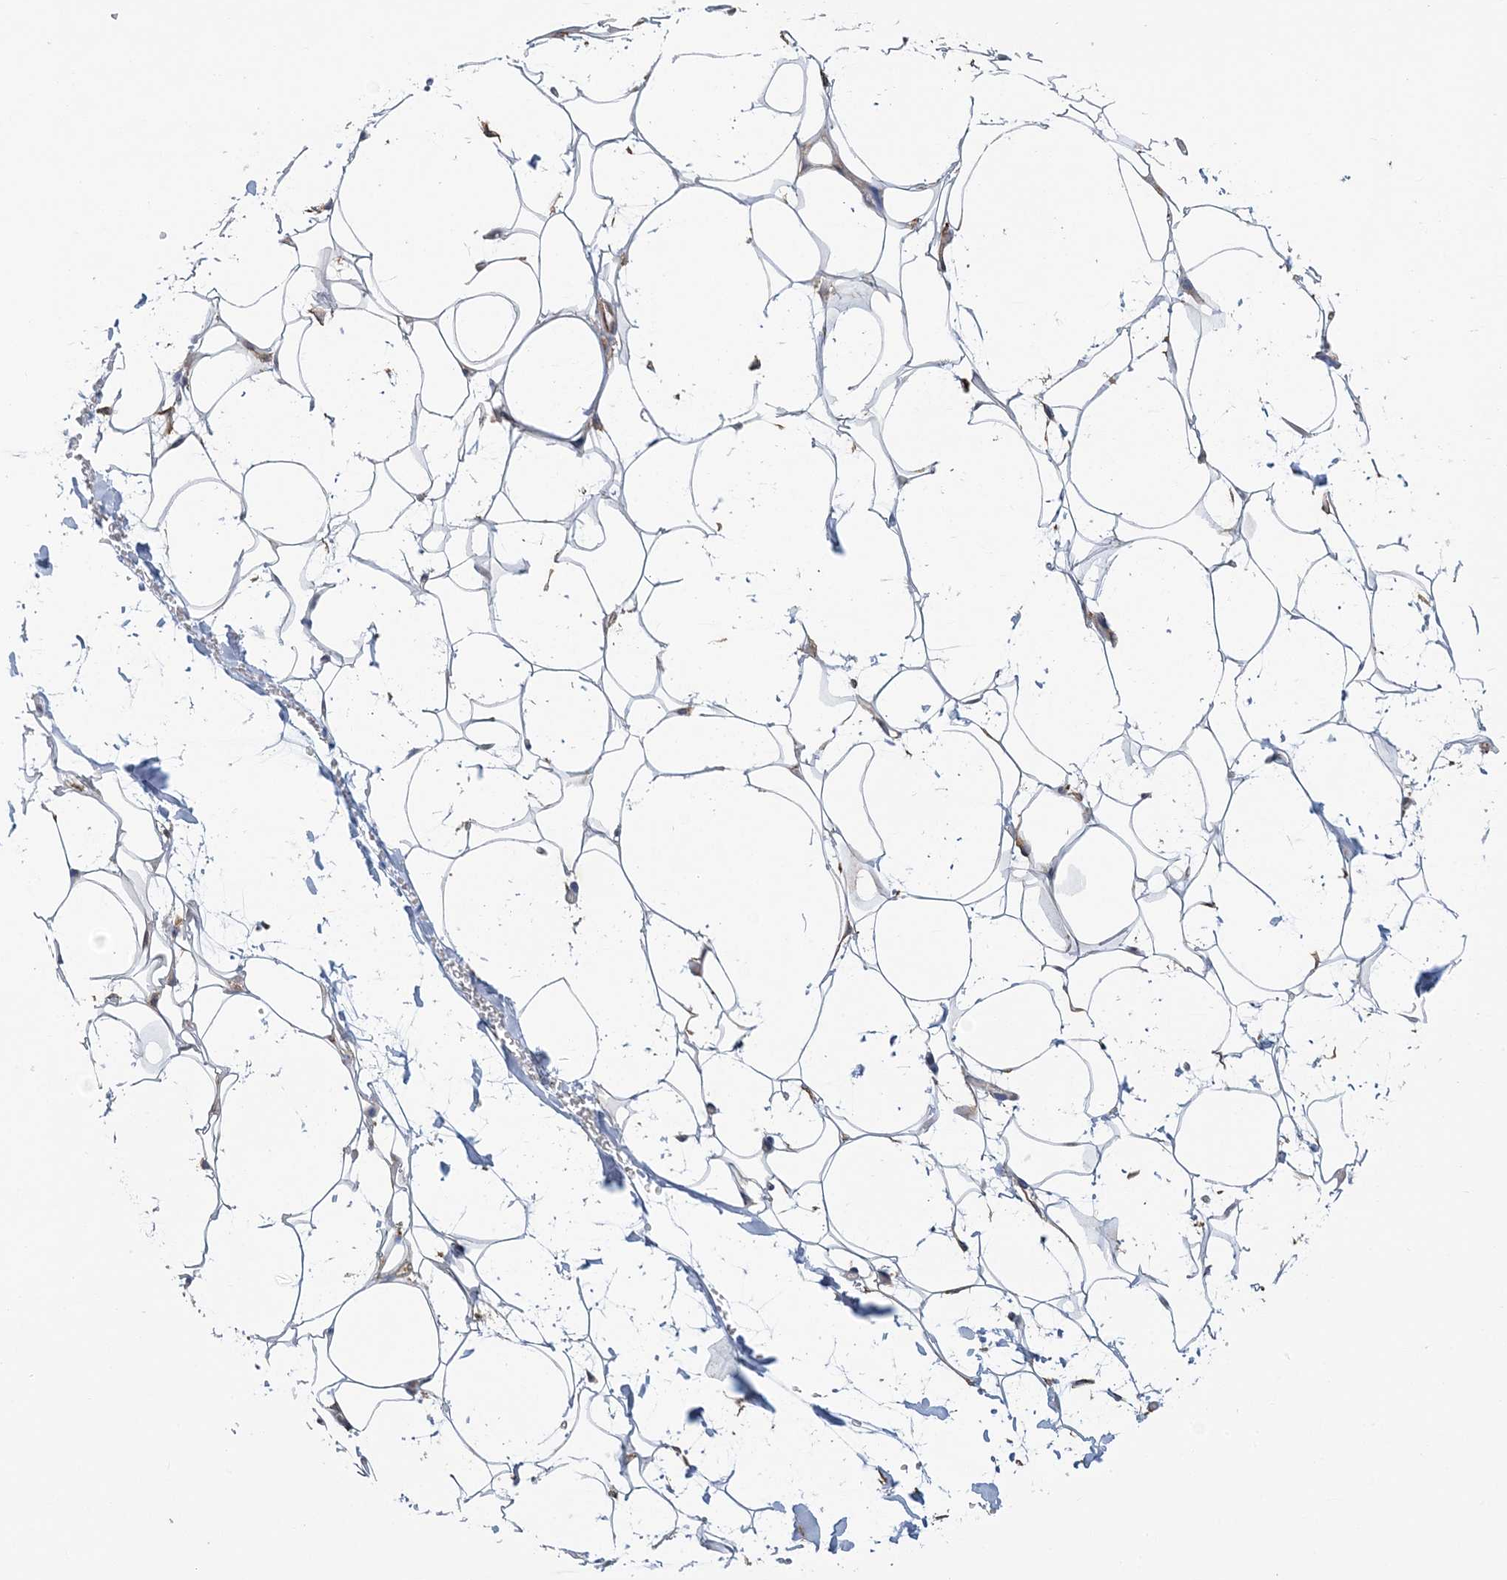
{"staining": {"intensity": "negative", "quantity": "none", "location": "none"}, "tissue": "adipose tissue", "cell_type": "Adipocytes", "image_type": "normal", "snomed": [{"axis": "morphology", "description": "Normal tissue, NOS"}, {"axis": "topography", "description": "Breast"}], "caption": "Adipocytes show no significant positivity in benign adipose tissue. (DAB (3,3'-diaminobenzidine) immunohistochemistry (IHC), high magnification).", "gene": "ARAP2", "patient": {"sex": "female", "age": 26}}